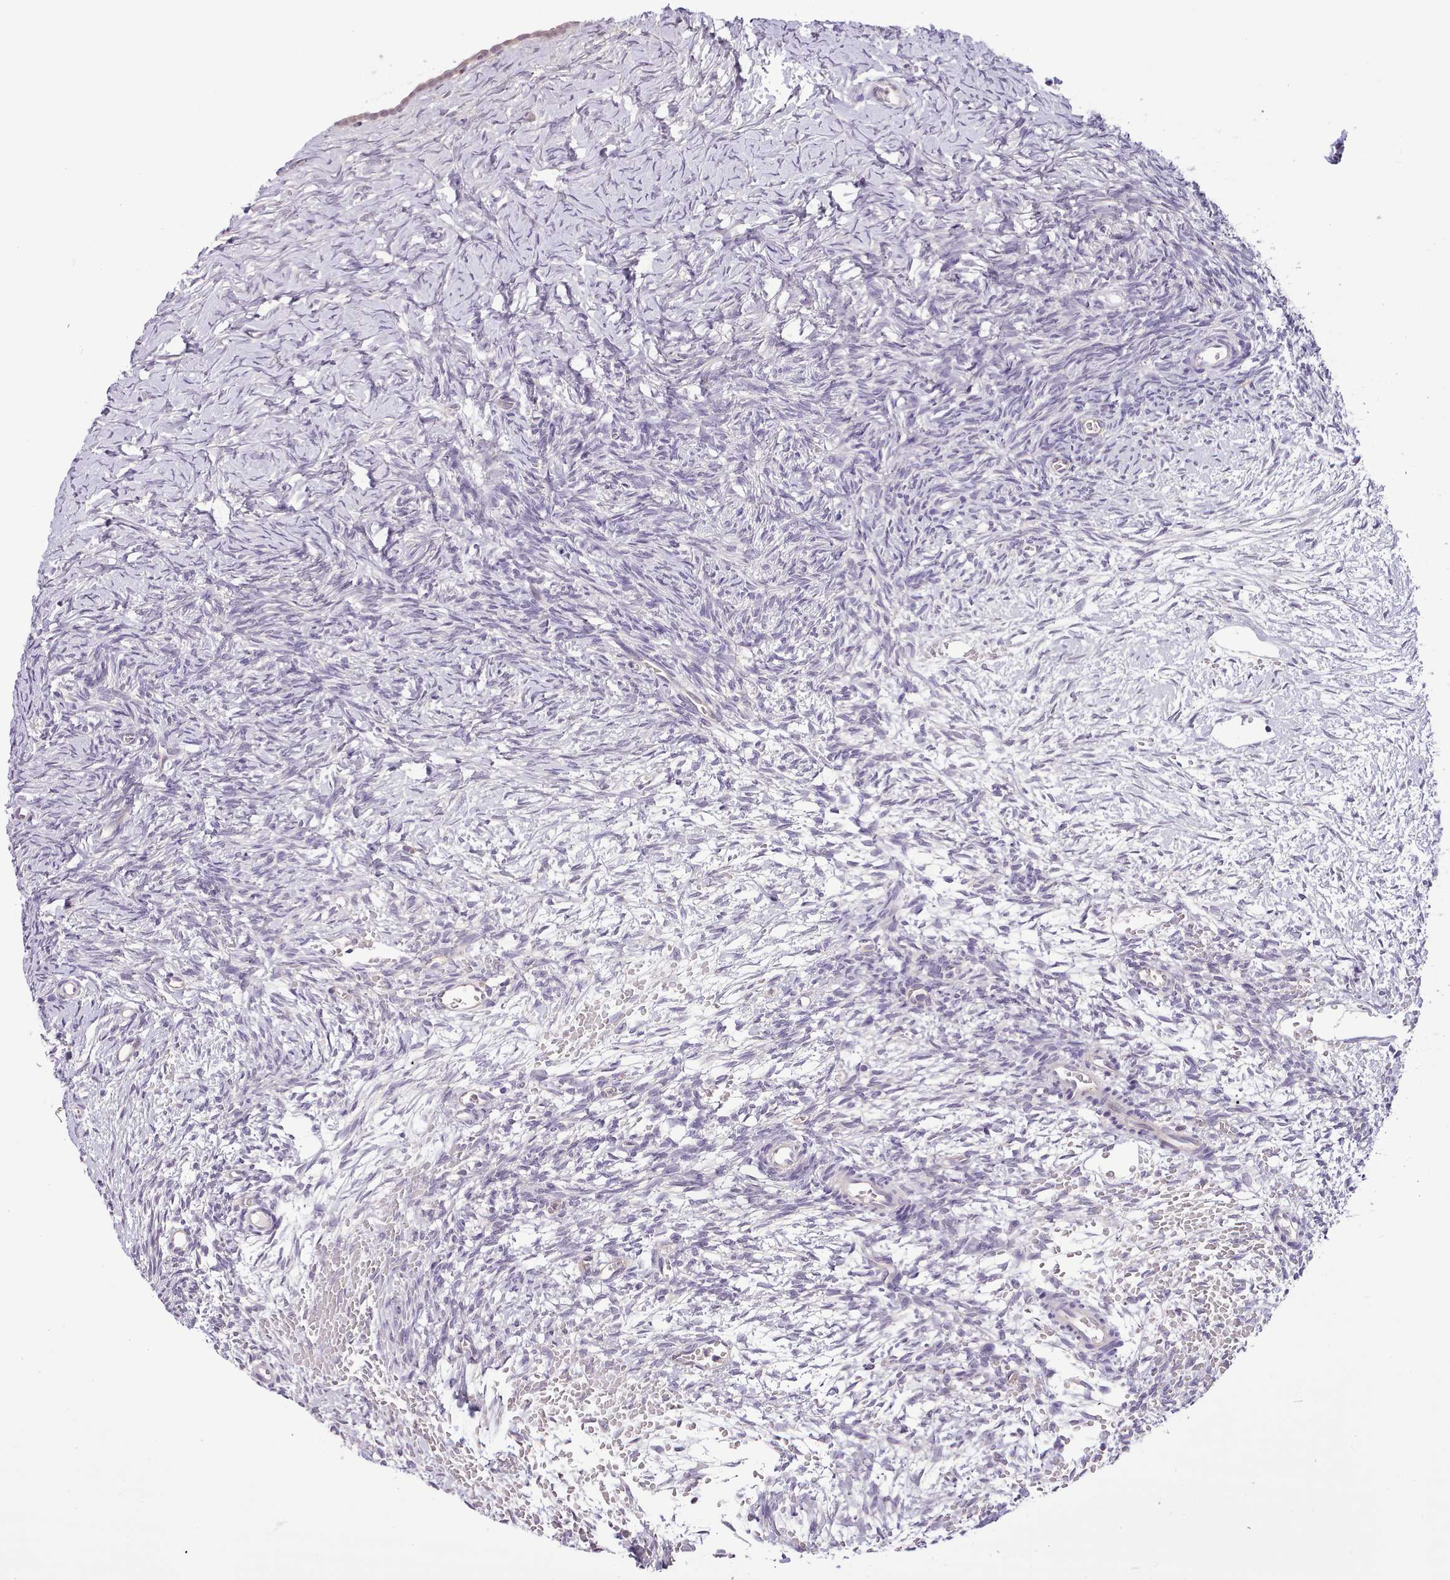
{"staining": {"intensity": "negative", "quantity": "none", "location": "none"}, "tissue": "ovary", "cell_type": "Follicle cells", "image_type": "normal", "snomed": [{"axis": "morphology", "description": "Normal tissue, NOS"}, {"axis": "topography", "description": "Ovary"}], "caption": "High power microscopy photomicrograph of an immunohistochemistry (IHC) histopathology image of unremarkable ovary, revealing no significant expression in follicle cells.", "gene": "ZNF658", "patient": {"sex": "female", "age": 39}}